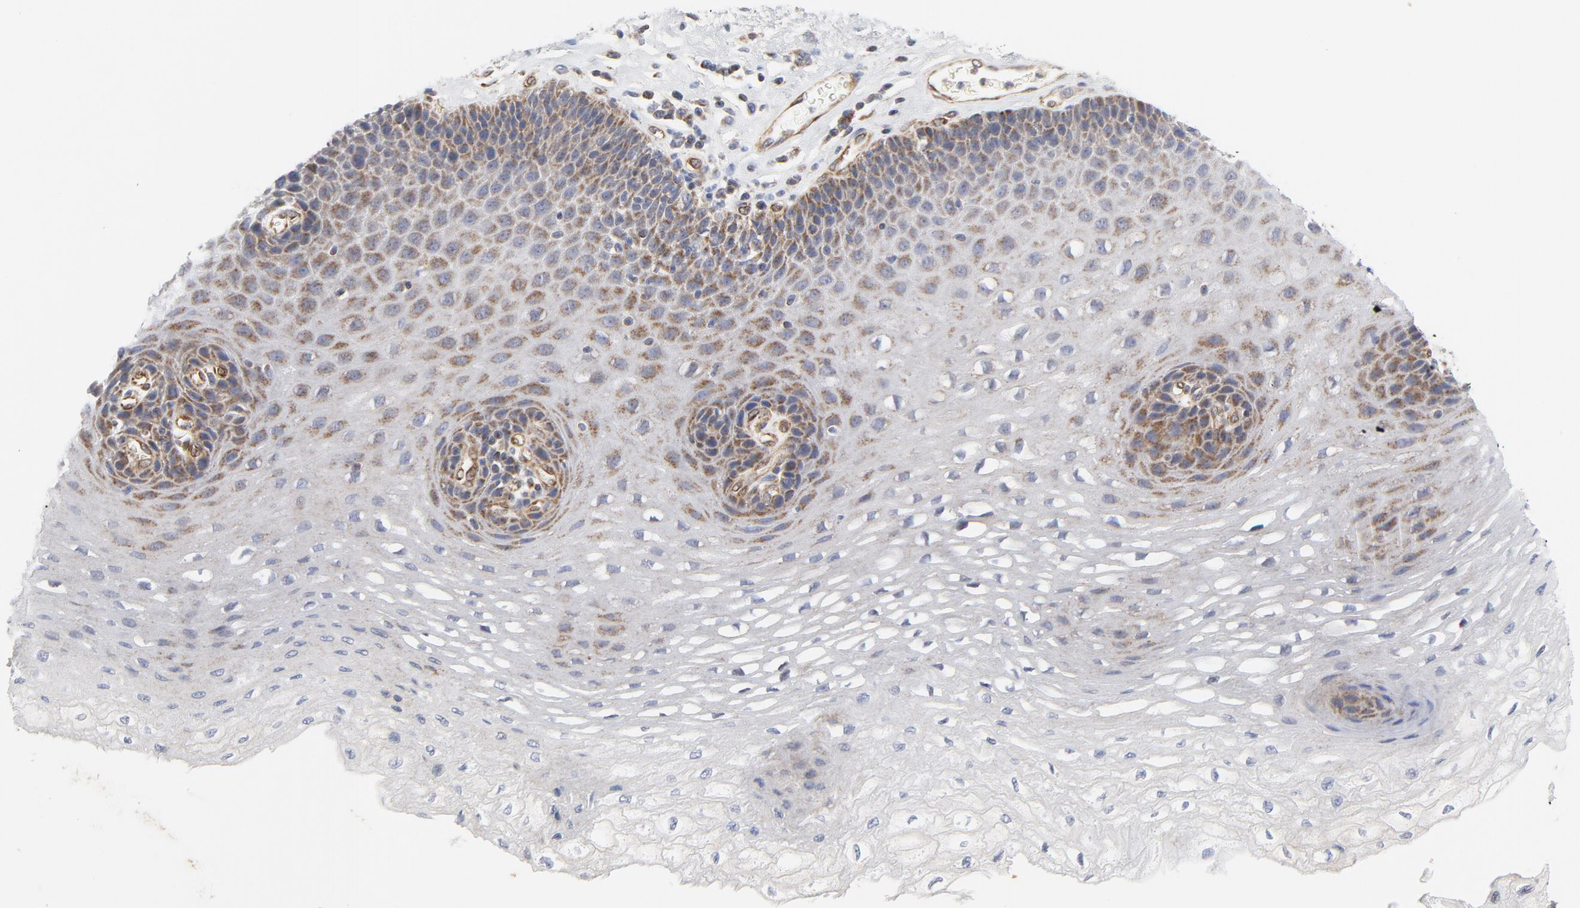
{"staining": {"intensity": "moderate", "quantity": "25%-75%", "location": "cytoplasmic/membranous"}, "tissue": "esophagus", "cell_type": "Squamous epithelial cells", "image_type": "normal", "snomed": [{"axis": "morphology", "description": "Normal tissue, NOS"}, {"axis": "topography", "description": "Esophagus"}], "caption": "Protein expression analysis of unremarkable human esophagus reveals moderate cytoplasmic/membranous staining in about 25%-75% of squamous epithelial cells.", "gene": "RAPGEF4", "patient": {"sex": "female", "age": 72}}